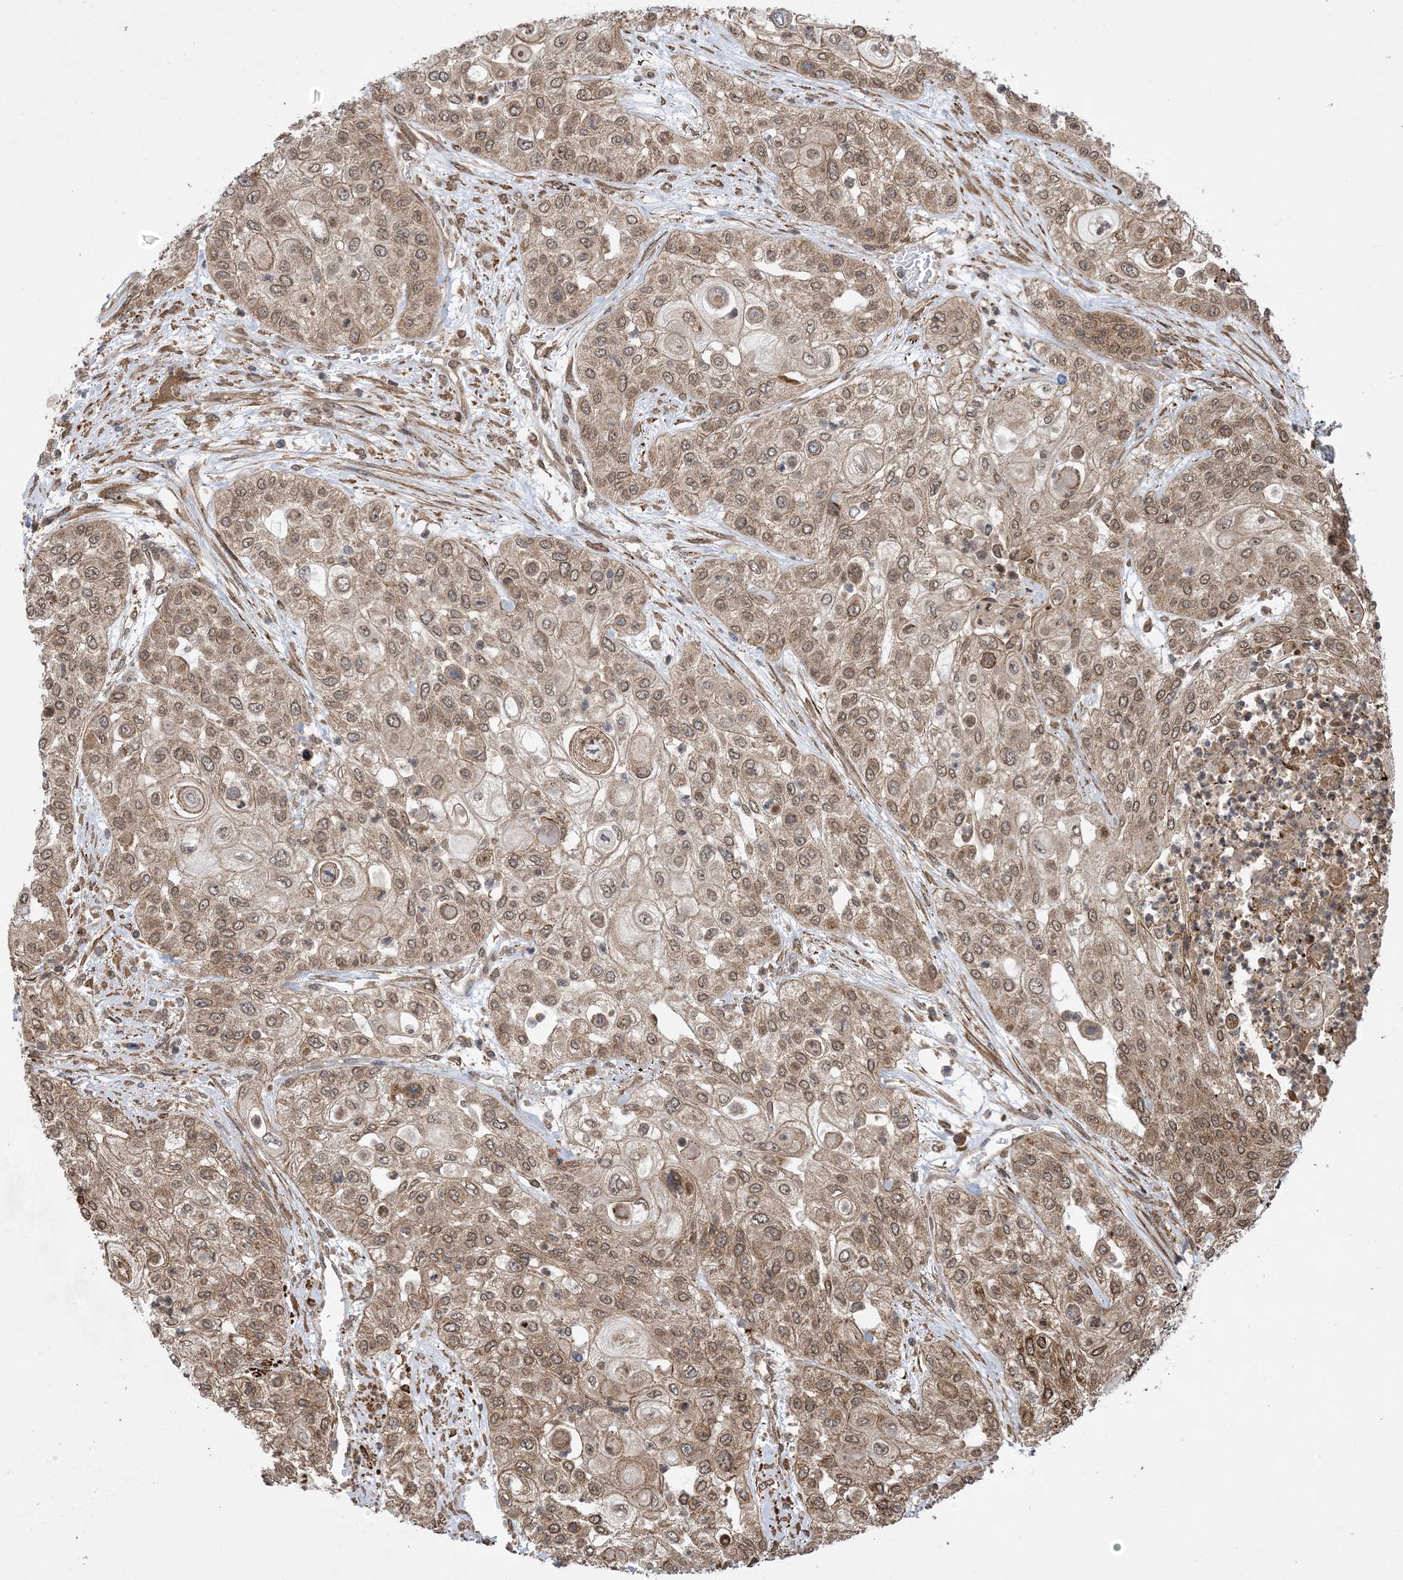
{"staining": {"intensity": "moderate", "quantity": ">75%", "location": "cytoplasmic/membranous,nuclear"}, "tissue": "urothelial cancer", "cell_type": "Tumor cells", "image_type": "cancer", "snomed": [{"axis": "morphology", "description": "Urothelial carcinoma, High grade"}, {"axis": "topography", "description": "Urinary bladder"}], "caption": "Approximately >75% of tumor cells in high-grade urothelial carcinoma exhibit moderate cytoplasmic/membranous and nuclear protein positivity as visualized by brown immunohistochemical staining.", "gene": "ZNF511", "patient": {"sex": "female", "age": 79}}